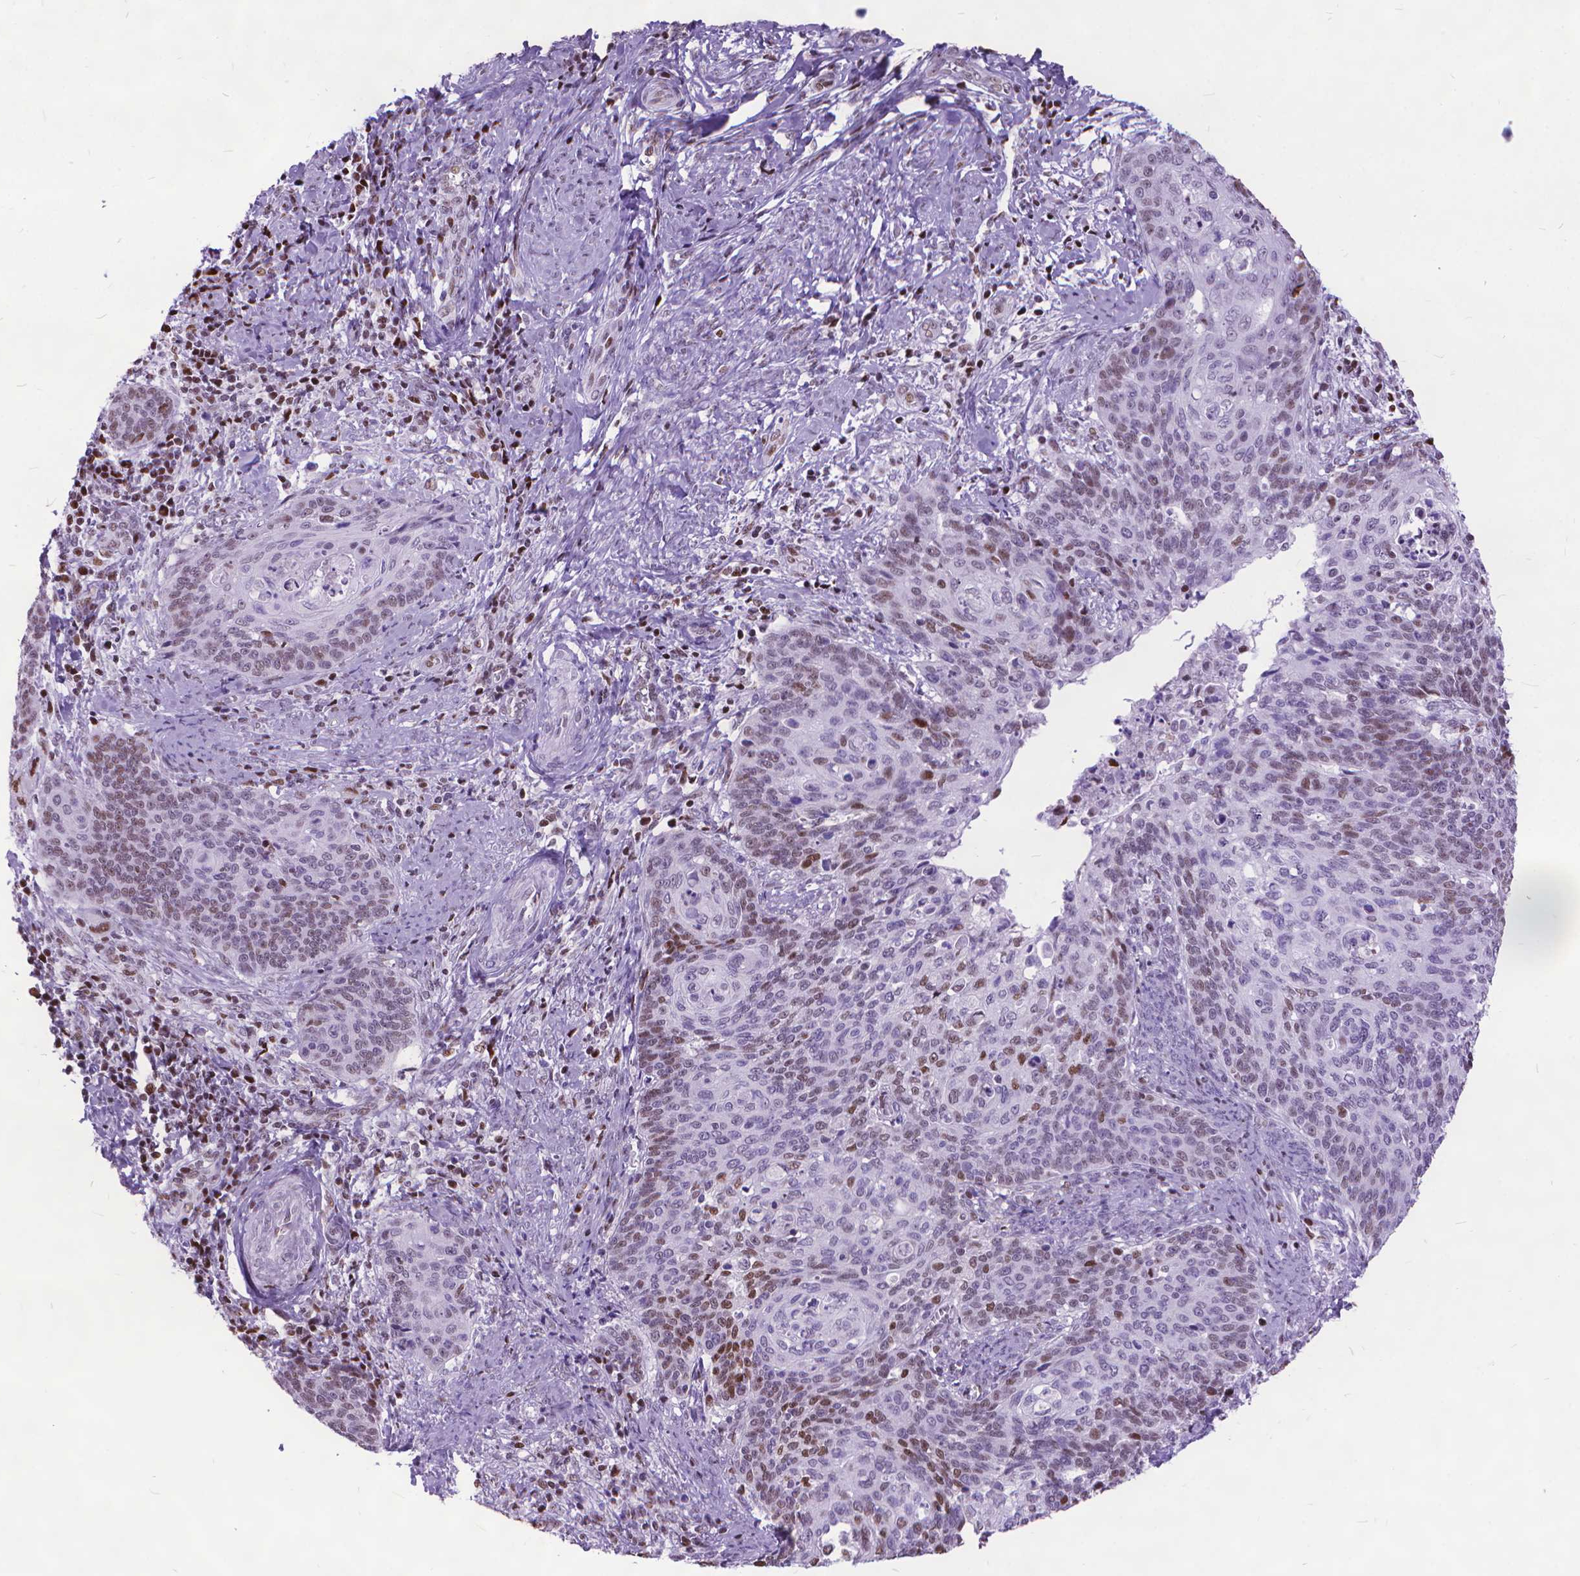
{"staining": {"intensity": "moderate", "quantity": "<25%", "location": "nuclear"}, "tissue": "cervical cancer", "cell_type": "Tumor cells", "image_type": "cancer", "snomed": [{"axis": "morphology", "description": "Normal tissue, NOS"}, {"axis": "morphology", "description": "Squamous cell carcinoma, NOS"}, {"axis": "topography", "description": "Cervix"}], "caption": "A low amount of moderate nuclear positivity is seen in about <25% of tumor cells in cervical cancer tissue.", "gene": "POLE4", "patient": {"sex": "female", "age": 39}}